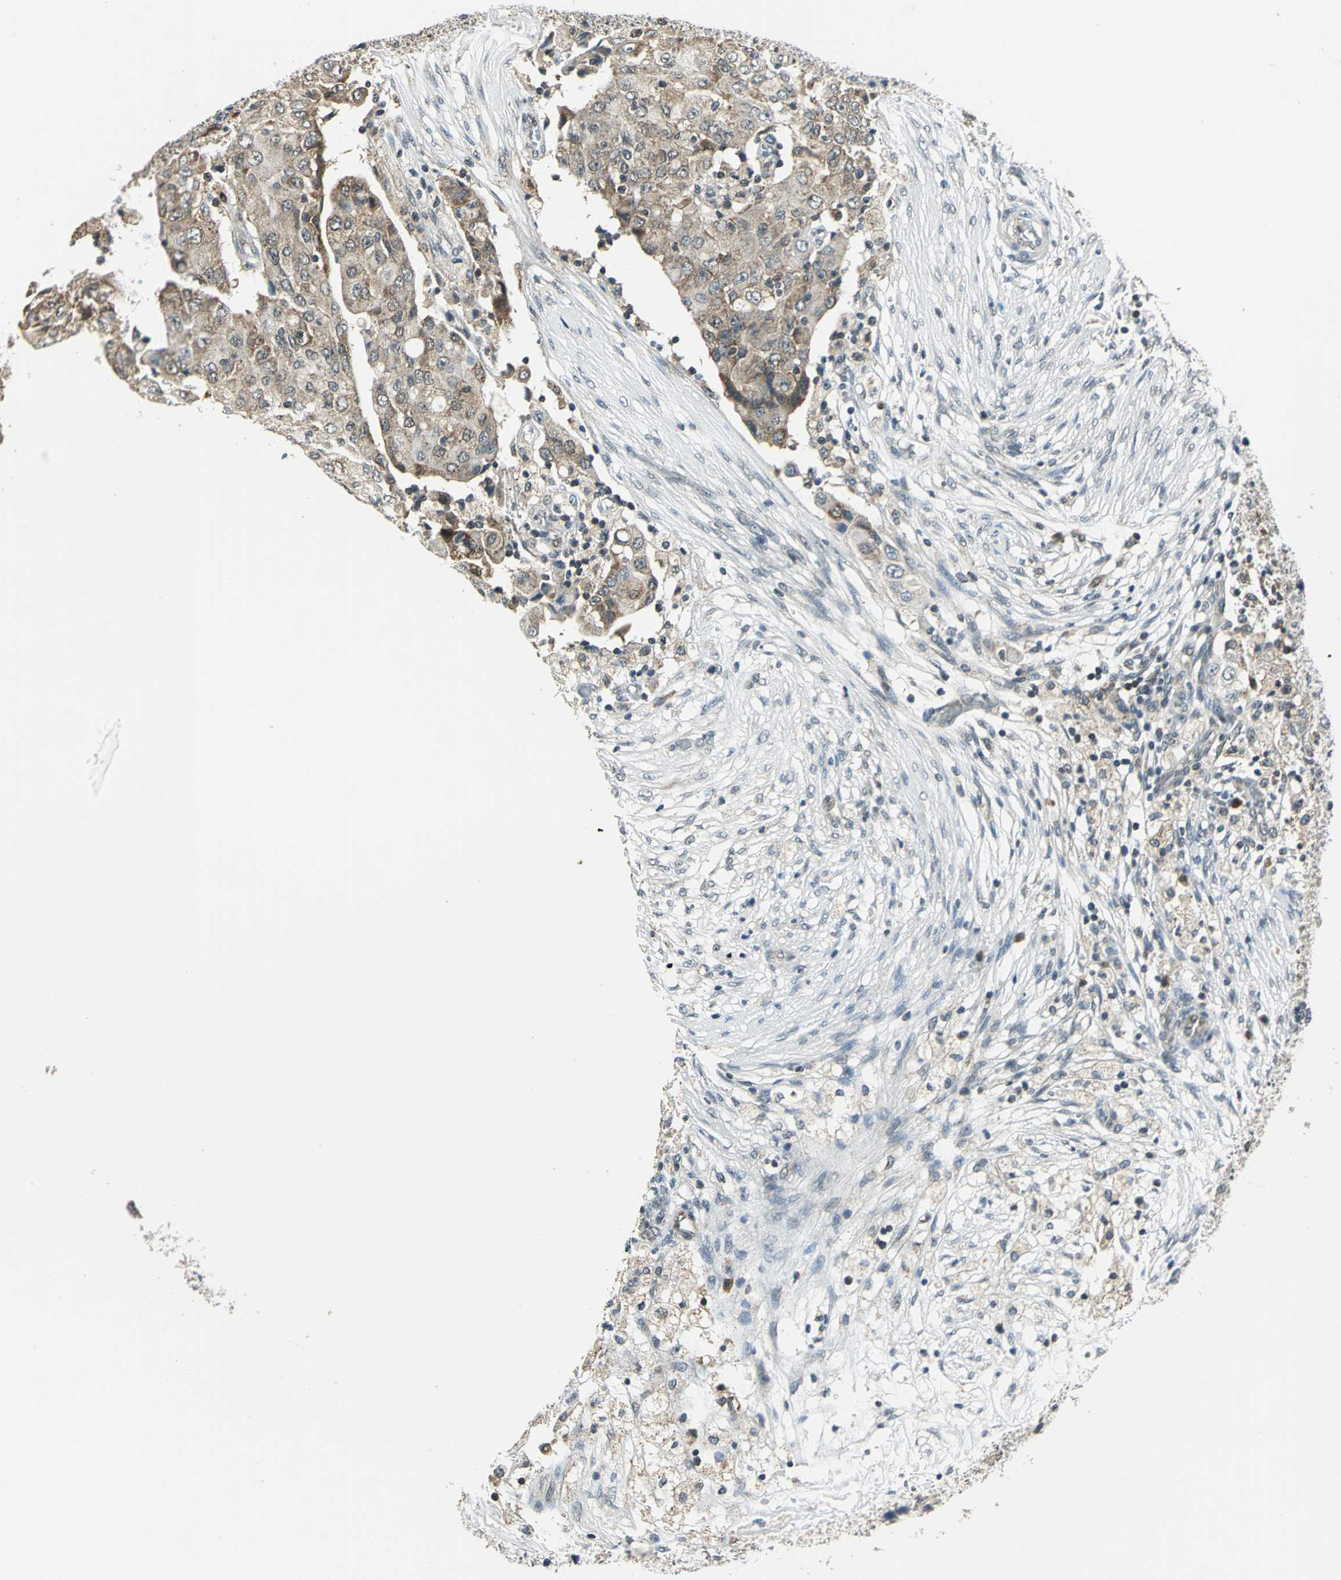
{"staining": {"intensity": "moderate", "quantity": ">75%", "location": "cytoplasmic/membranous"}, "tissue": "ovarian cancer", "cell_type": "Tumor cells", "image_type": "cancer", "snomed": [{"axis": "morphology", "description": "Carcinoma, endometroid"}, {"axis": "topography", "description": "Ovary"}], "caption": "This is a photomicrograph of immunohistochemistry (IHC) staining of ovarian cancer, which shows moderate staining in the cytoplasmic/membranous of tumor cells.", "gene": "NUDT2", "patient": {"sex": "female", "age": 42}}